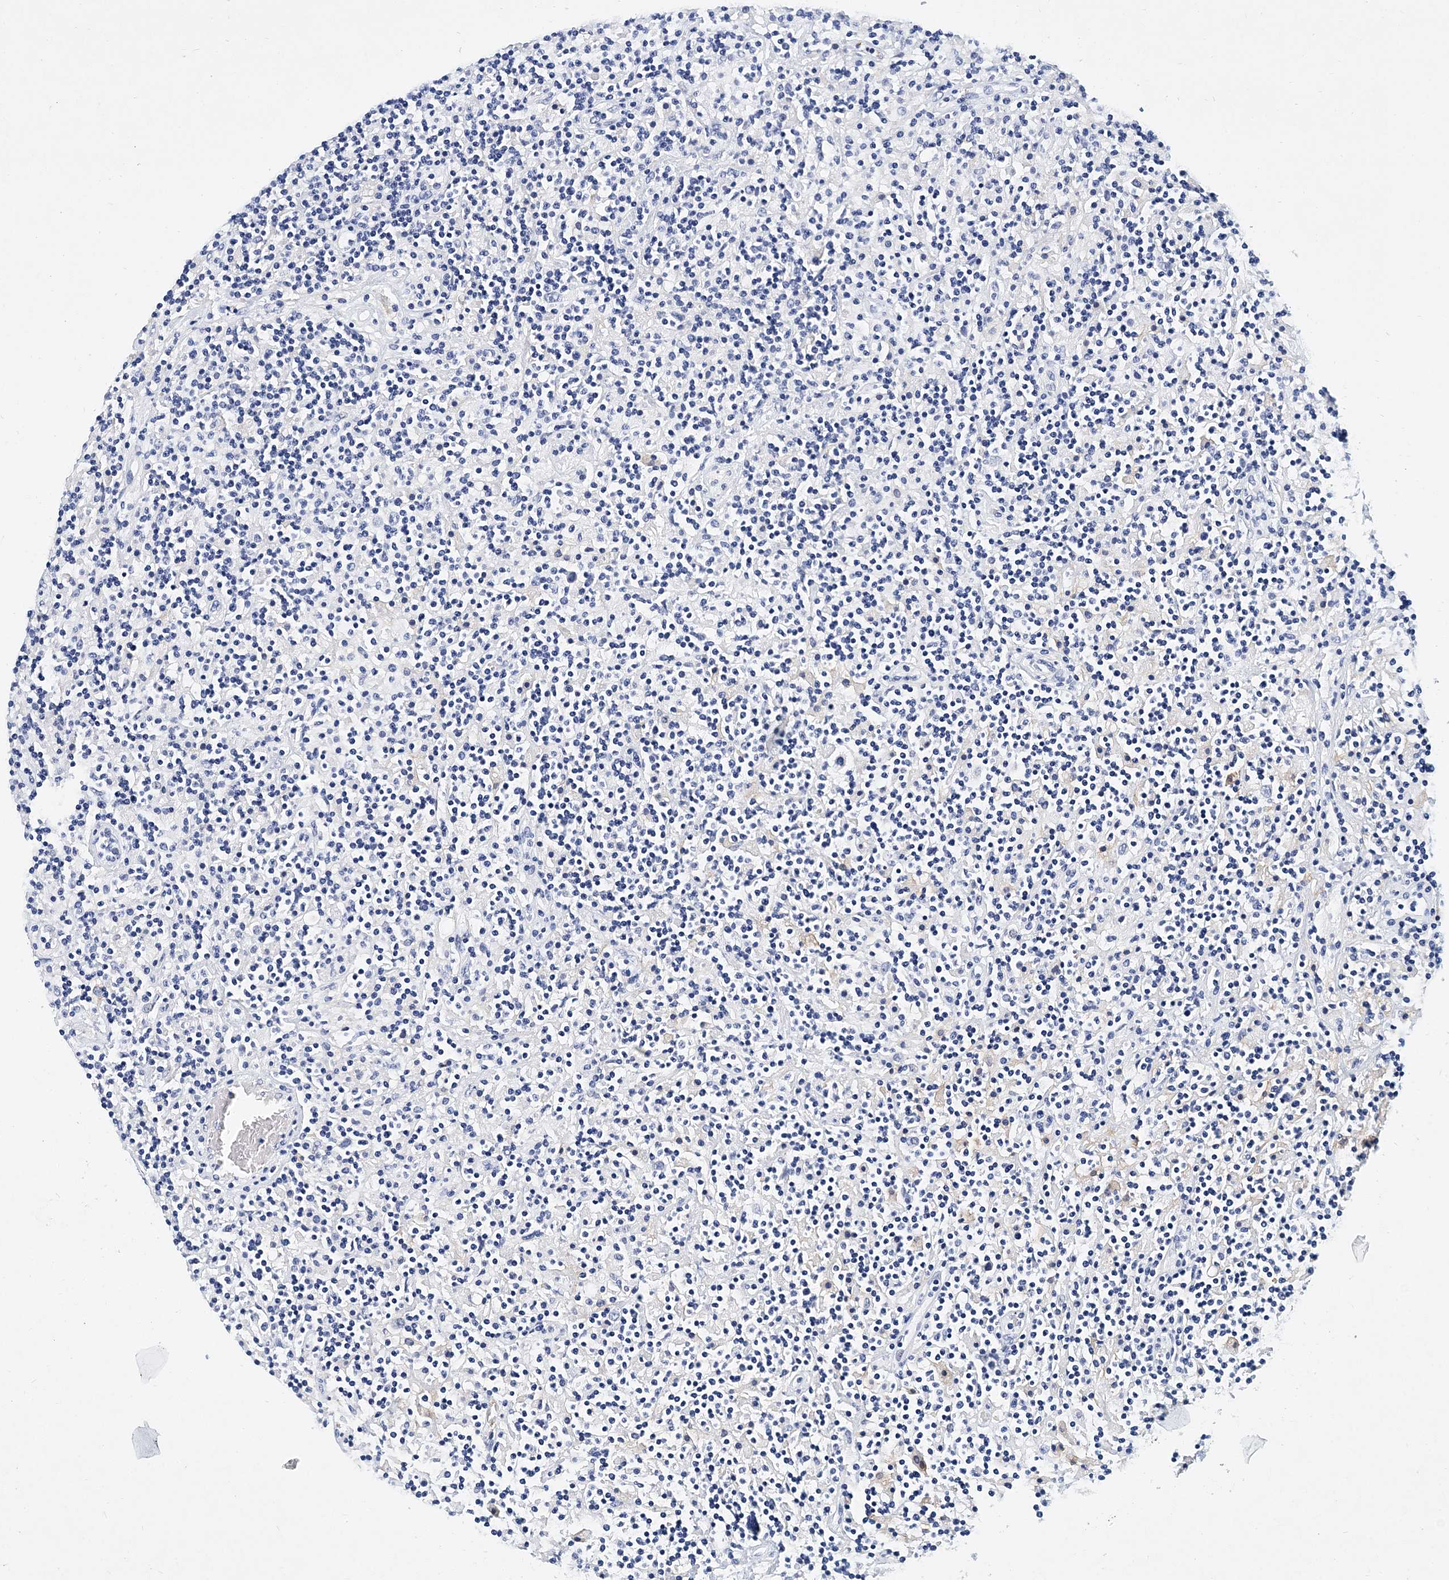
{"staining": {"intensity": "negative", "quantity": "none", "location": "none"}, "tissue": "lymphoma", "cell_type": "Tumor cells", "image_type": "cancer", "snomed": [{"axis": "morphology", "description": "Hodgkin's disease, NOS"}, {"axis": "topography", "description": "Lymph node"}], "caption": "The photomicrograph demonstrates no staining of tumor cells in Hodgkin's disease. The staining is performed using DAB brown chromogen with nuclei counter-stained in using hematoxylin.", "gene": "ITGA2B", "patient": {"sex": "male", "age": 70}}